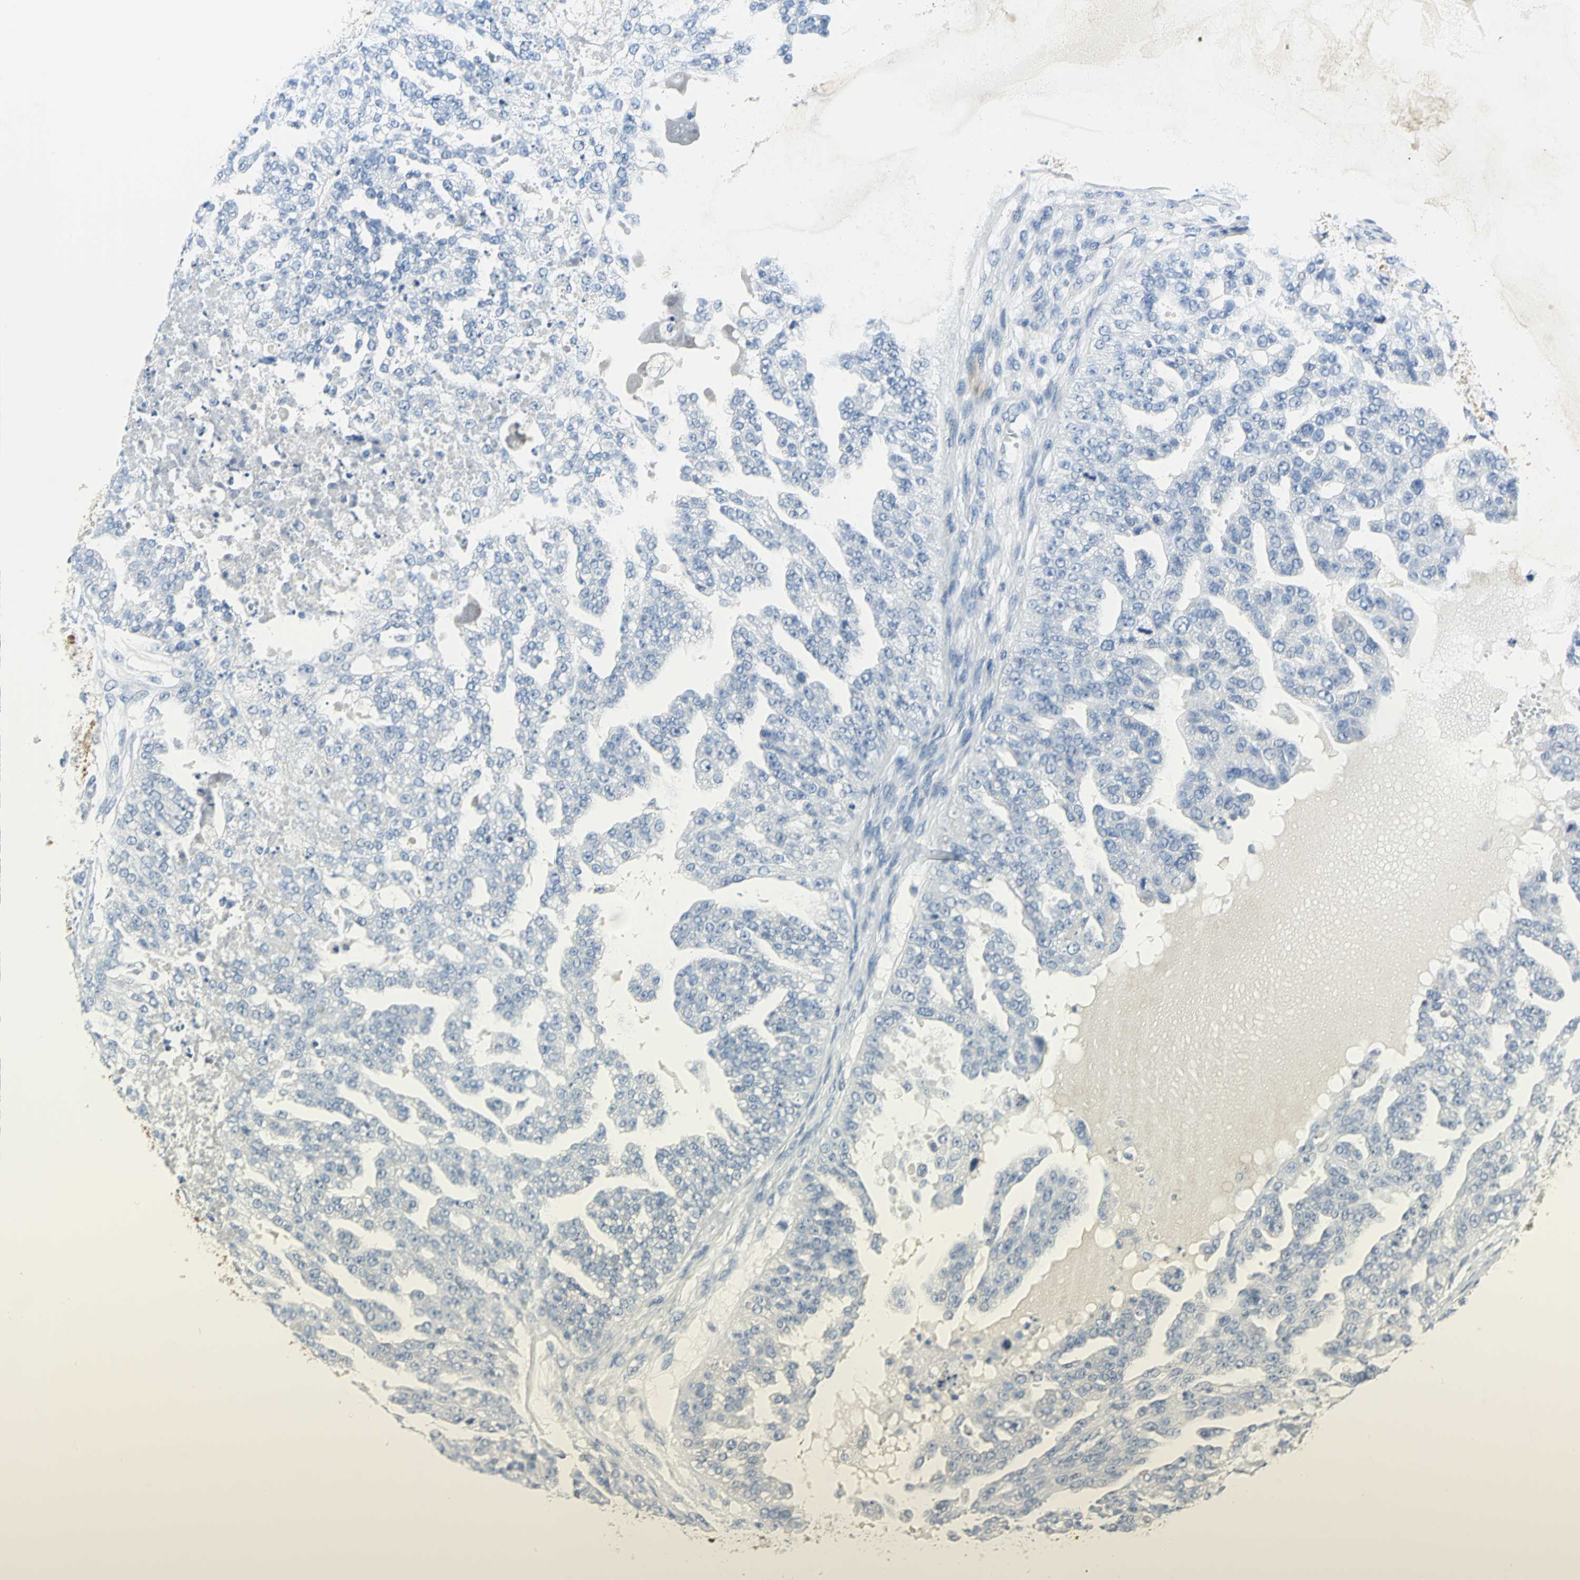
{"staining": {"intensity": "negative", "quantity": "none", "location": "none"}, "tissue": "ovarian cancer", "cell_type": "Tumor cells", "image_type": "cancer", "snomed": [{"axis": "morphology", "description": "Carcinoma, NOS"}, {"axis": "topography", "description": "Soft tissue"}, {"axis": "topography", "description": "Ovary"}], "caption": "Immunohistochemical staining of ovarian cancer reveals no significant staining in tumor cells.", "gene": "PKLR", "patient": {"sex": "female", "age": 54}}